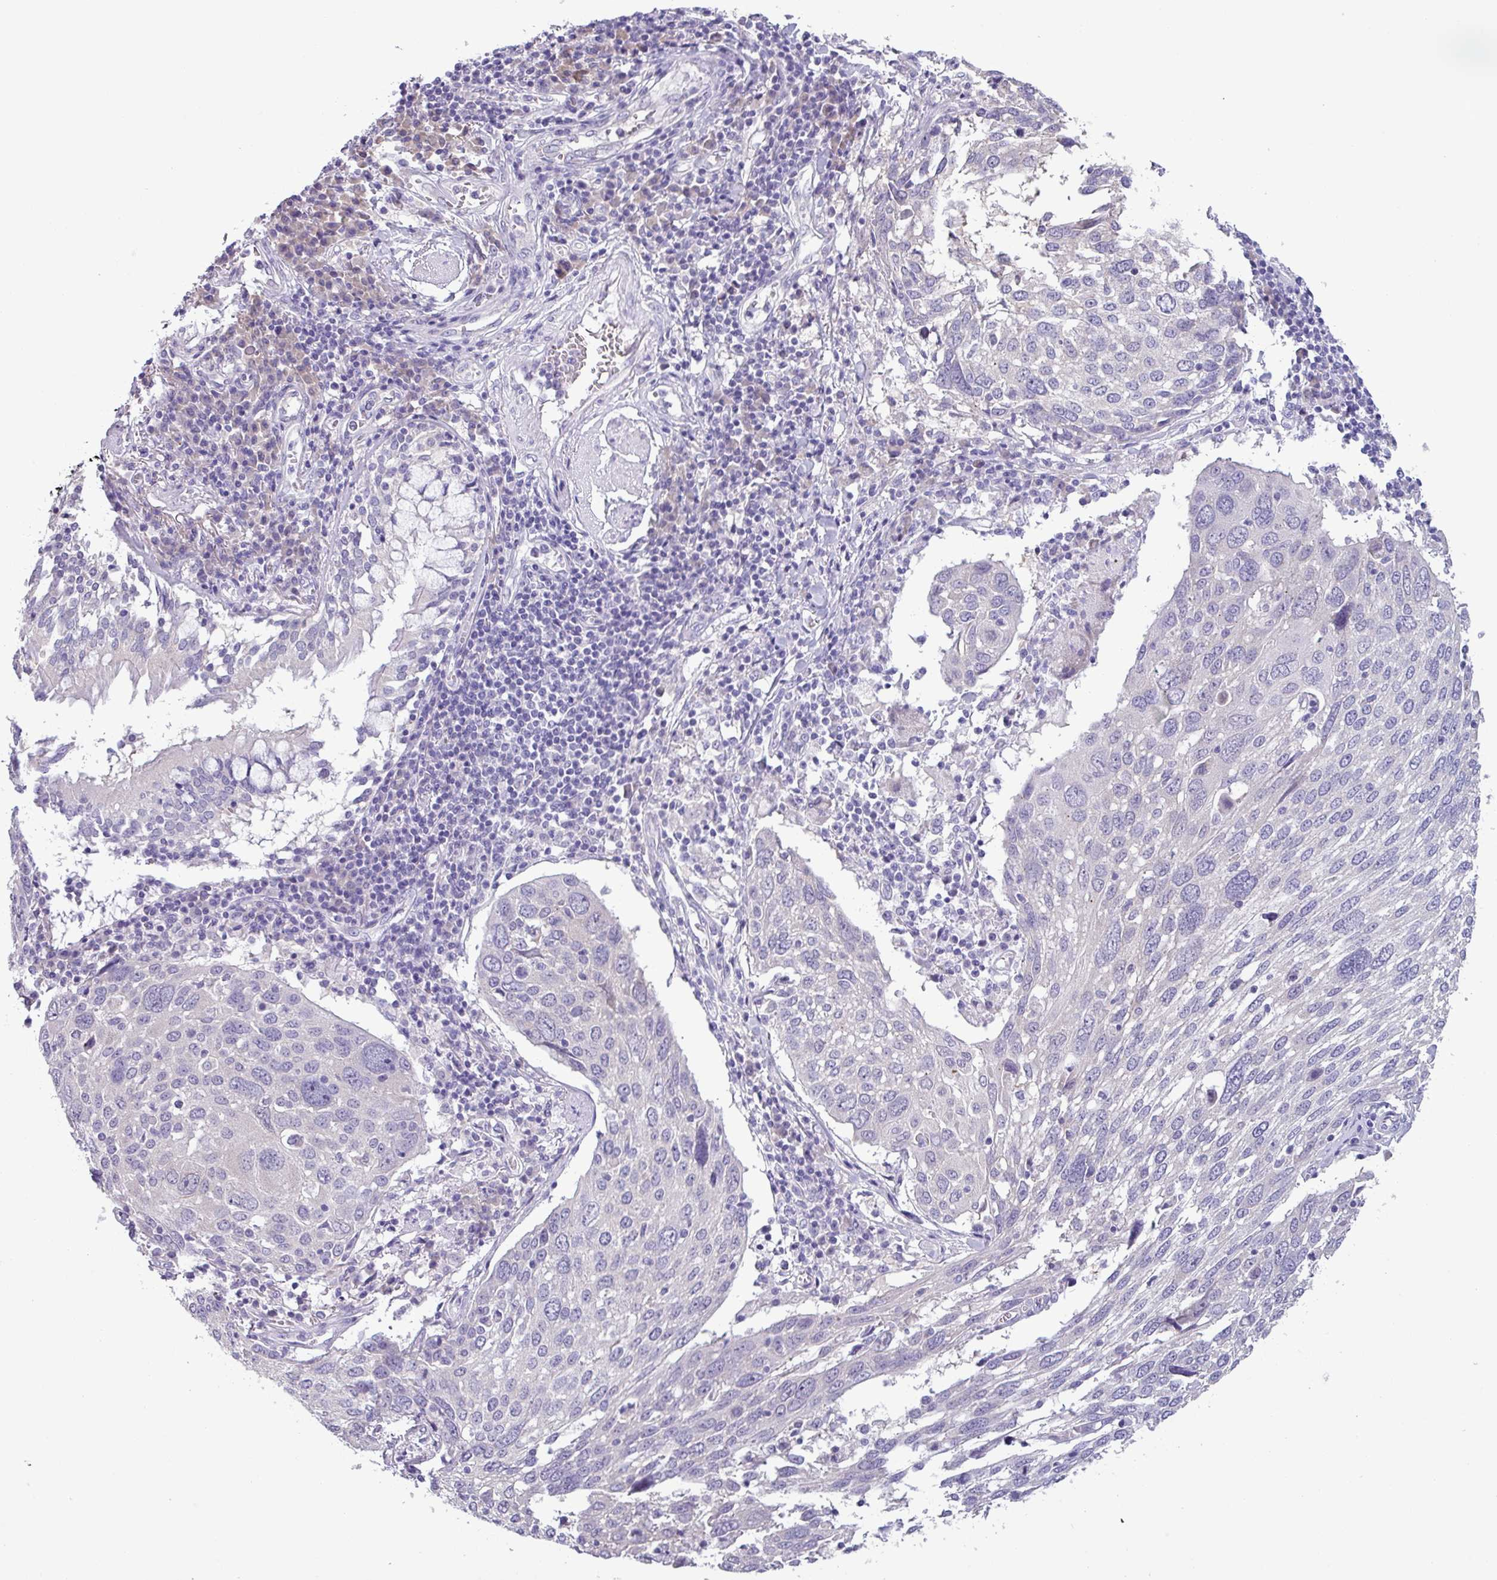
{"staining": {"intensity": "negative", "quantity": "none", "location": "none"}, "tissue": "lung cancer", "cell_type": "Tumor cells", "image_type": "cancer", "snomed": [{"axis": "morphology", "description": "Squamous cell carcinoma, NOS"}, {"axis": "topography", "description": "Lung"}], "caption": "Lung cancer (squamous cell carcinoma) was stained to show a protein in brown. There is no significant positivity in tumor cells.", "gene": "C20orf27", "patient": {"sex": "male", "age": 65}}